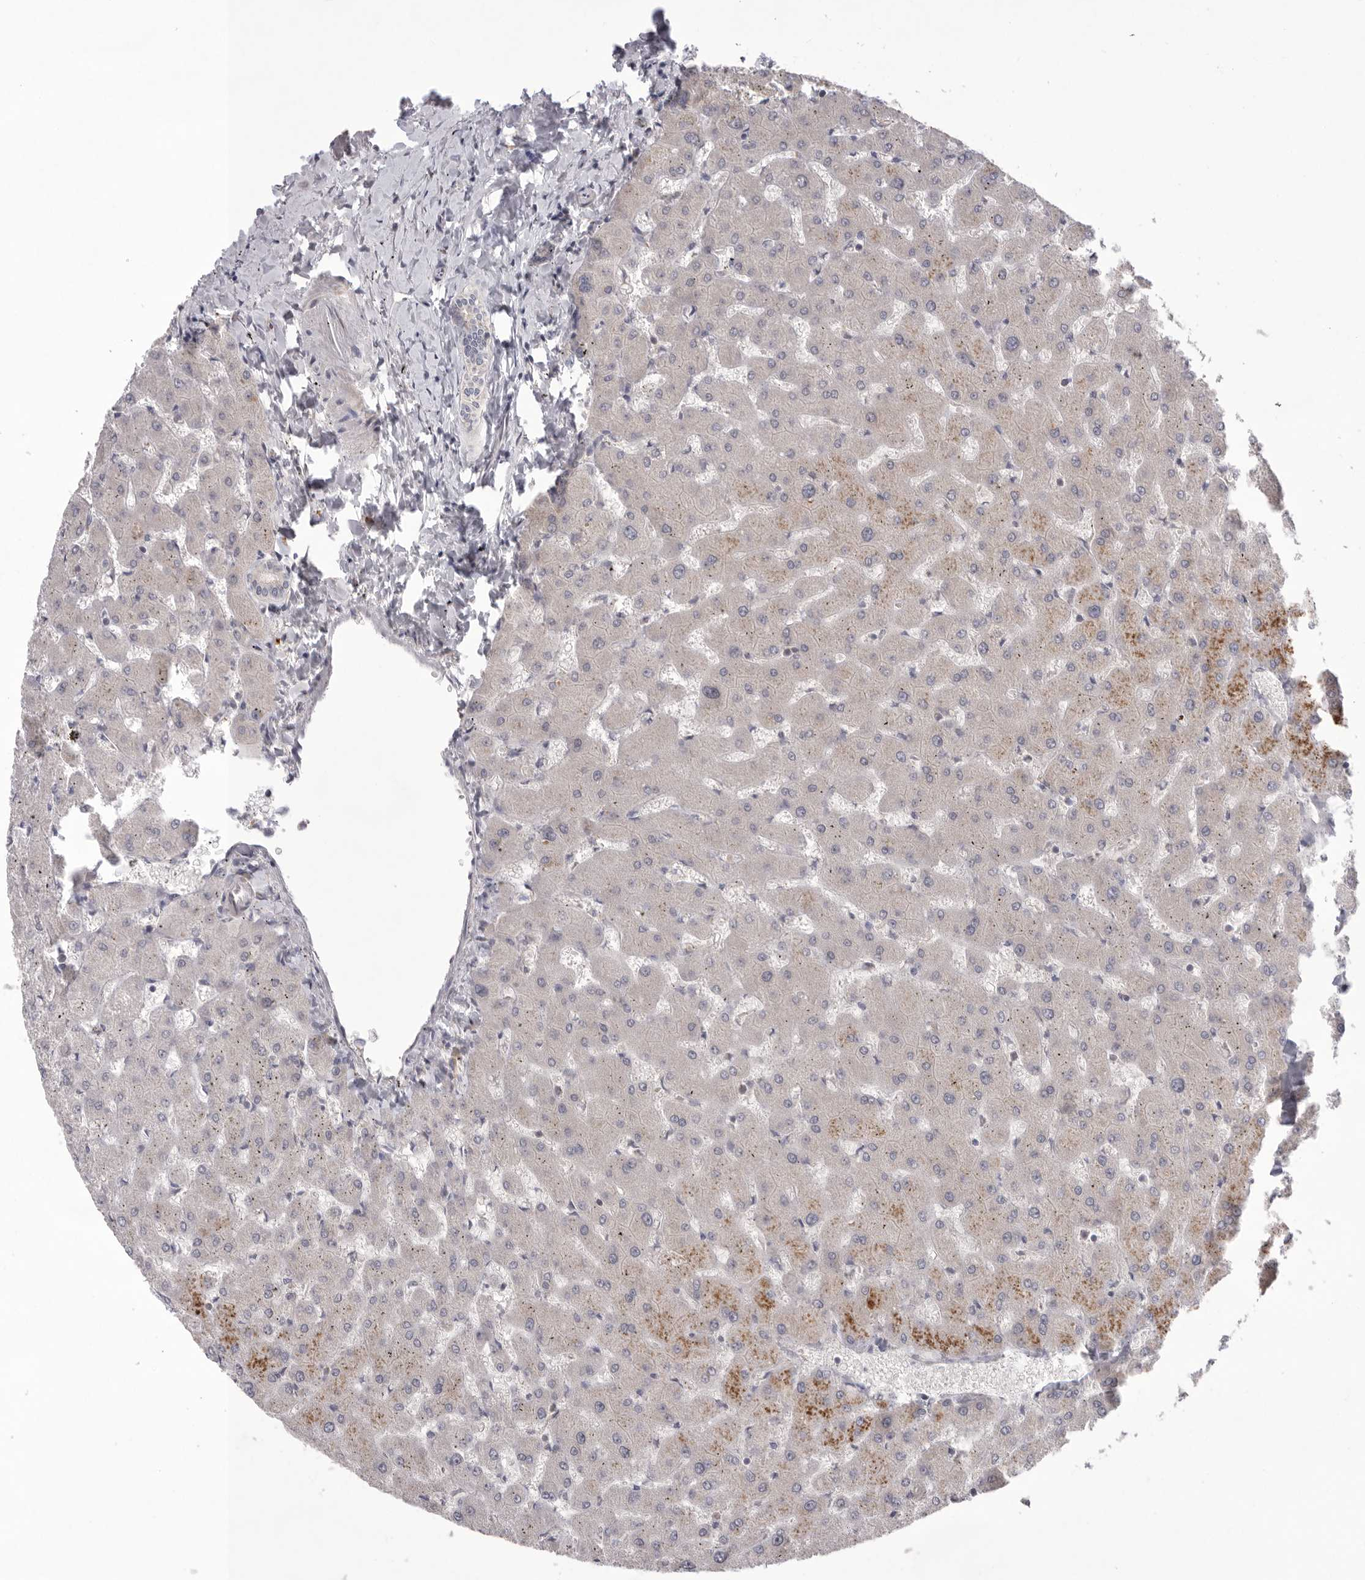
{"staining": {"intensity": "negative", "quantity": "none", "location": "none"}, "tissue": "liver", "cell_type": "Cholangiocytes", "image_type": "normal", "snomed": [{"axis": "morphology", "description": "Normal tissue, NOS"}, {"axis": "topography", "description": "Liver"}], "caption": "This histopathology image is of normal liver stained with immunohistochemistry to label a protein in brown with the nuclei are counter-stained blue. There is no expression in cholangiocytes. (Stains: DAB (3,3'-diaminobenzidine) immunohistochemistry with hematoxylin counter stain, Microscopy: brightfield microscopy at high magnification).", "gene": "NRCAM", "patient": {"sex": "female", "age": 63}}